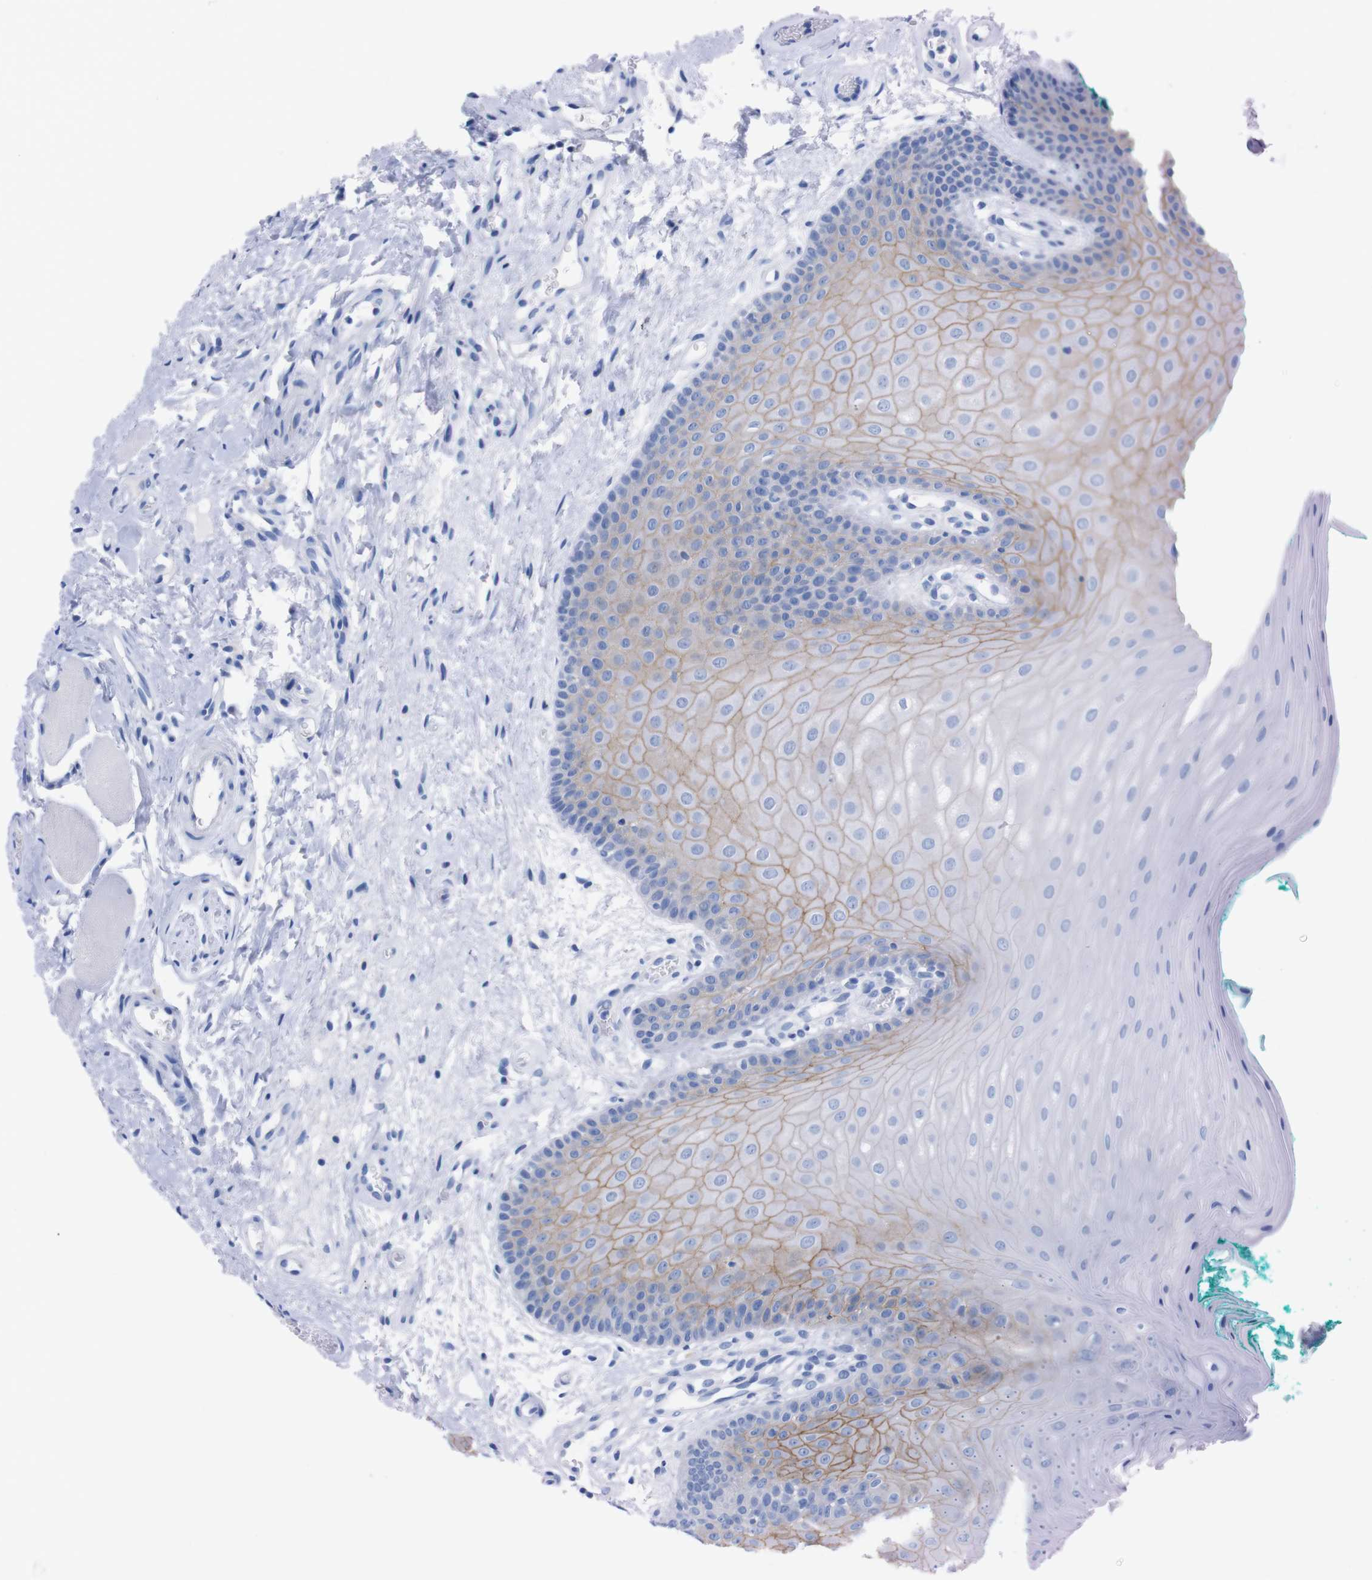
{"staining": {"intensity": "weak", "quantity": "25%-75%", "location": "cytoplasmic/membranous"}, "tissue": "oral mucosa", "cell_type": "Squamous epithelial cells", "image_type": "normal", "snomed": [{"axis": "morphology", "description": "Normal tissue, NOS"}, {"axis": "topography", "description": "Skeletal muscle"}, {"axis": "topography", "description": "Oral tissue"}], "caption": "The histopathology image demonstrates staining of benign oral mucosa, revealing weak cytoplasmic/membranous protein expression (brown color) within squamous epithelial cells.", "gene": "TMEM243", "patient": {"sex": "male", "age": 58}}